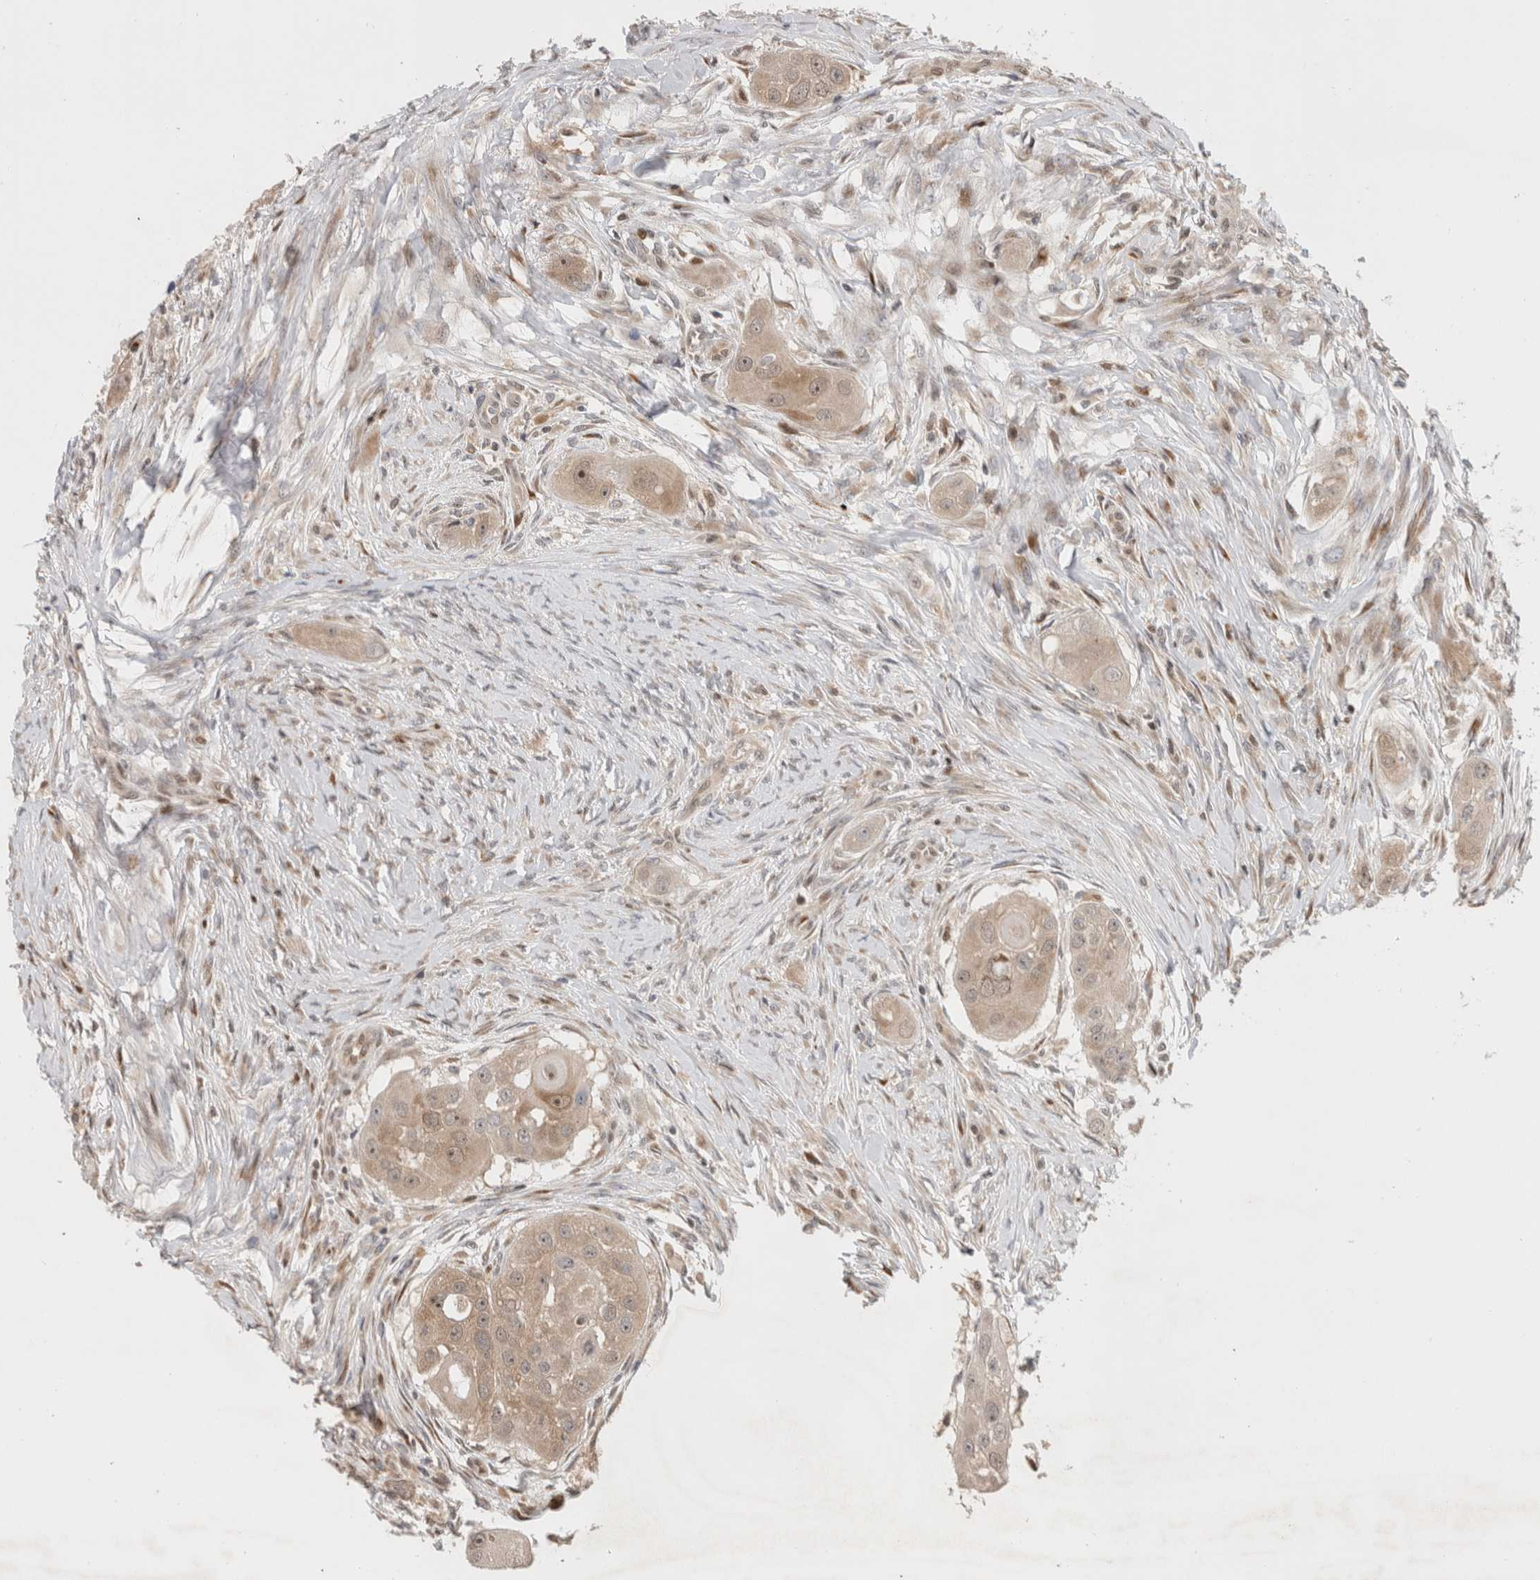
{"staining": {"intensity": "moderate", "quantity": ">75%", "location": "cytoplasmic/membranous,nuclear"}, "tissue": "head and neck cancer", "cell_type": "Tumor cells", "image_type": "cancer", "snomed": [{"axis": "morphology", "description": "Normal tissue, NOS"}, {"axis": "morphology", "description": "Squamous cell carcinoma, NOS"}, {"axis": "topography", "description": "Skeletal muscle"}, {"axis": "topography", "description": "Head-Neck"}], "caption": "Head and neck squamous cell carcinoma stained with immunohistochemistry shows moderate cytoplasmic/membranous and nuclear staining in approximately >75% of tumor cells. (DAB (3,3'-diaminobenzidine) IHC, brown staining for protein, blue staining for nuclei).", "gene": "OTUD6B", "patient": {"sex": "male", "age": 51}}